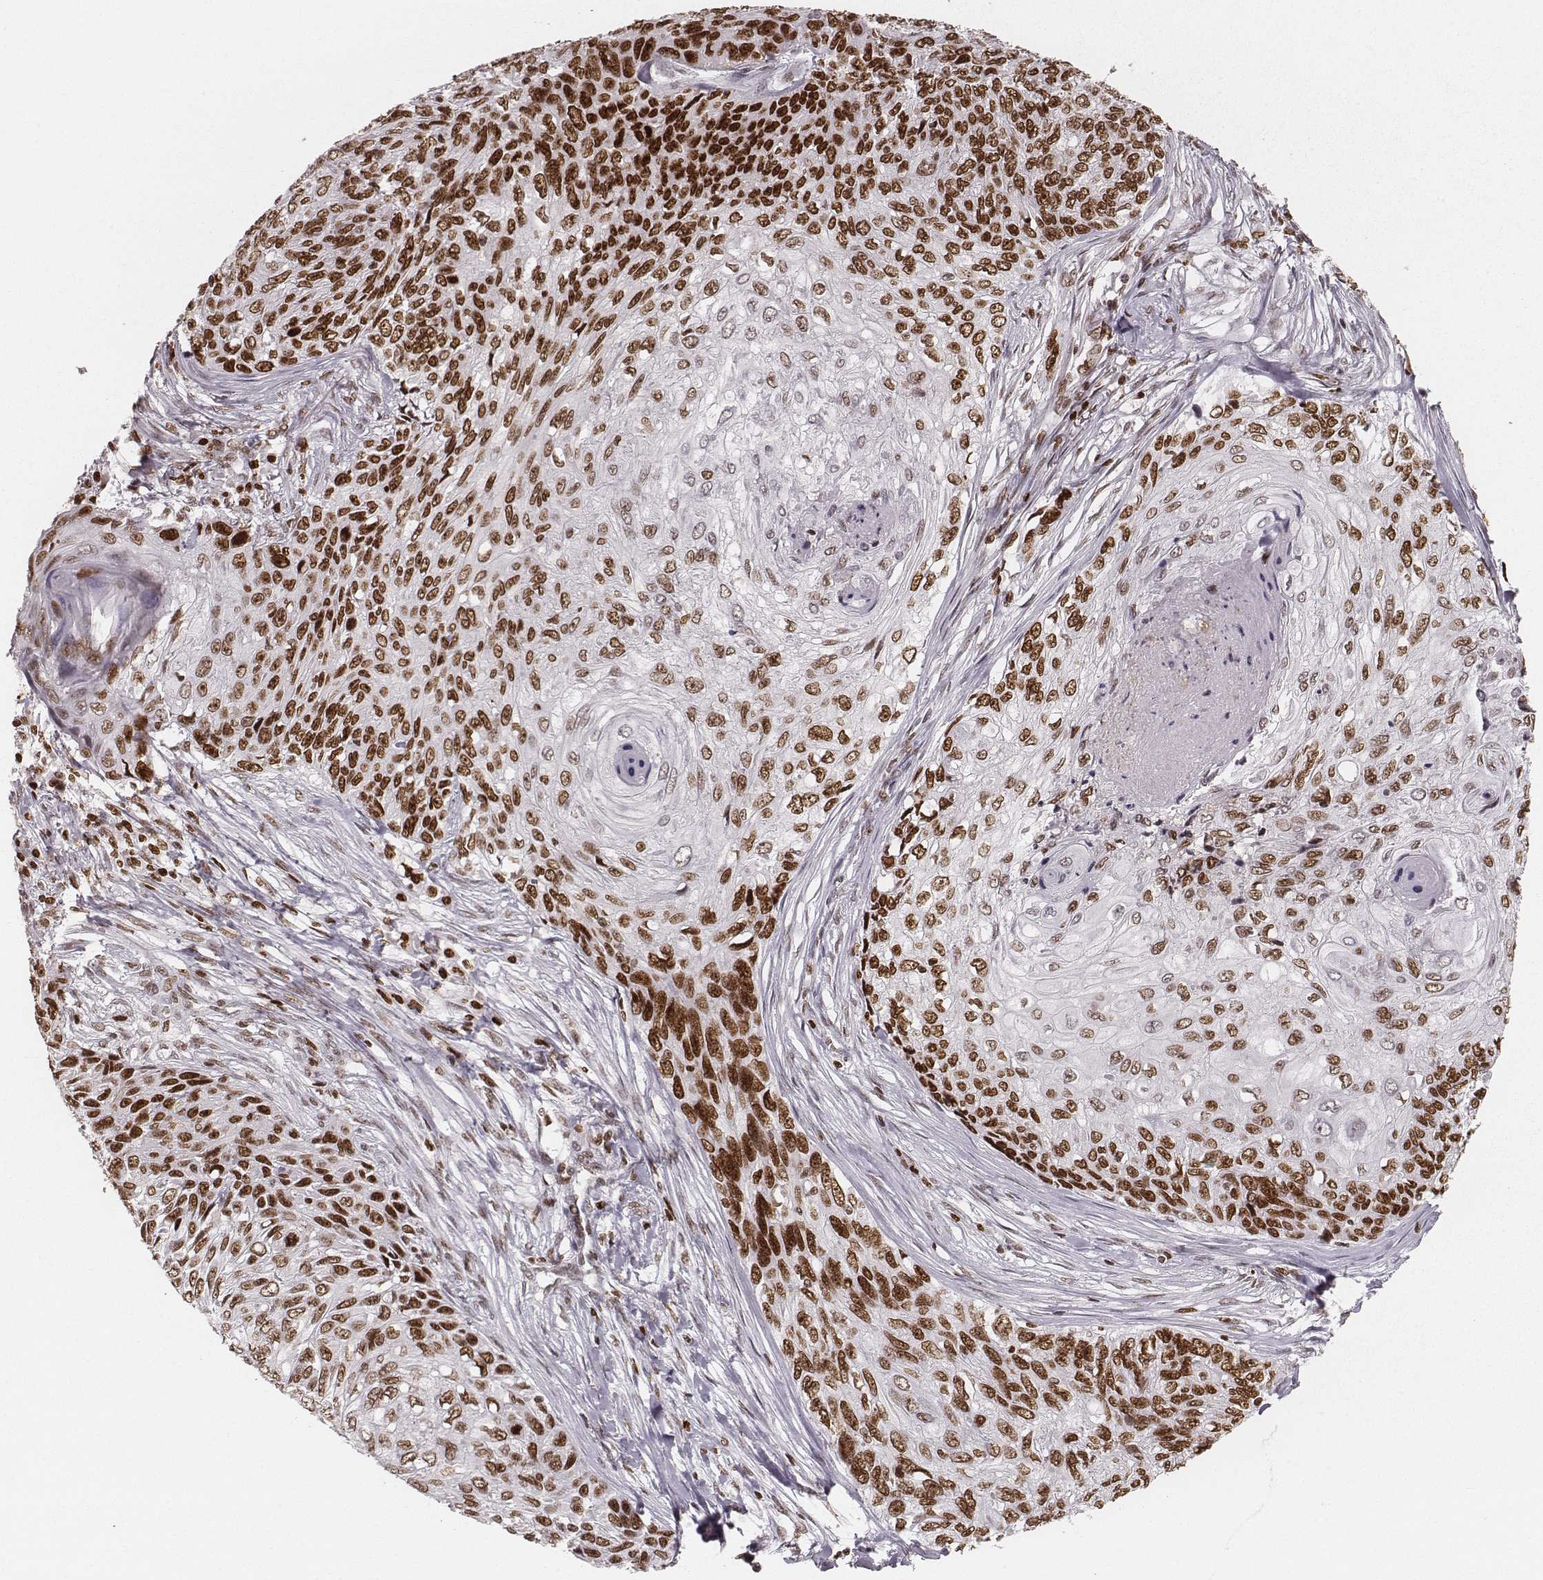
{"staining": {"intensity": "moderate", "quantity": ">75%", "location": "nuclear"}, "tissue": "skin cancer", "cell_type": "Tumor cells", "image_type": "cancer", "snomed": [{"axis": "morphology", "description": "Squamous cell carcinoma, NOS"}, {"axis": "topography", "description": "Skin"}], "caption": "A medium amount of moderate nuclear expression is seen in approximately >75% of tumor cells in squamous cell carcinoma (skin) tissue. (Stains: DAB in brown, nuclei in blue, Microscopy: brightfield microscopy at high magnification).", "gene": "PARP1", "patient": {"sex": "male", "age": 92}}